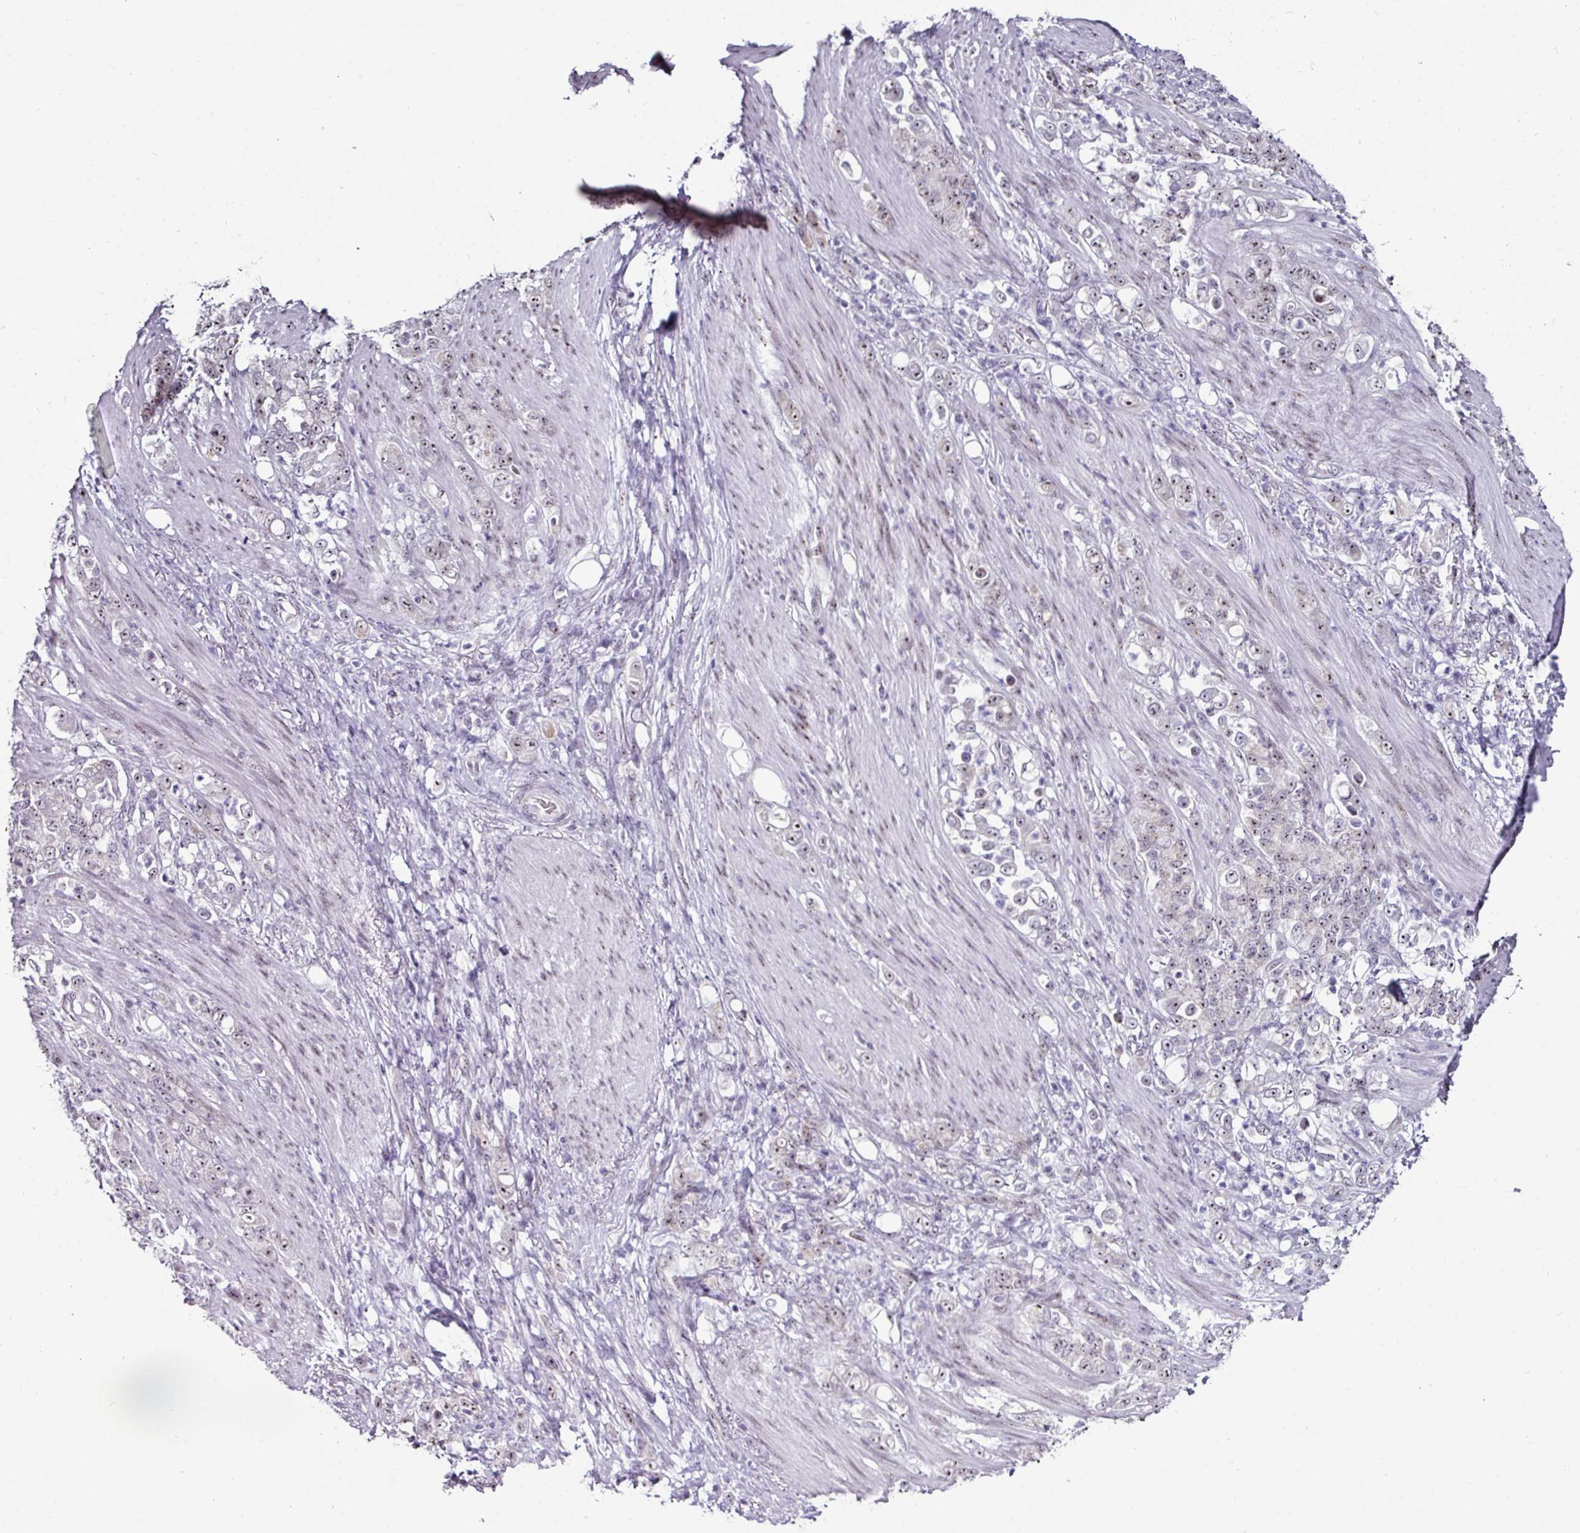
{"staining": {"intensity": "weak", "quantity": ">75%", "location": "cytoplasmic/membranous,nuclear"}, "tissue": "stomach cancer", "cell_type": "Tumor cells", "image_type": "cancer", "snomed": [{"axis": "morphology", "description": "Adenocarcinoma, NOS"}, {"axis": "topography", "description": "Stomach"}], "caption": "Protein expression analysis of human adenocarcinoma (stomach) reveals weak cytoplasmic/membranous and nuclear expression in about >75% of tumor cells.", "gene": "NACC2", "patient": {"sex": "female", "age": 79}}